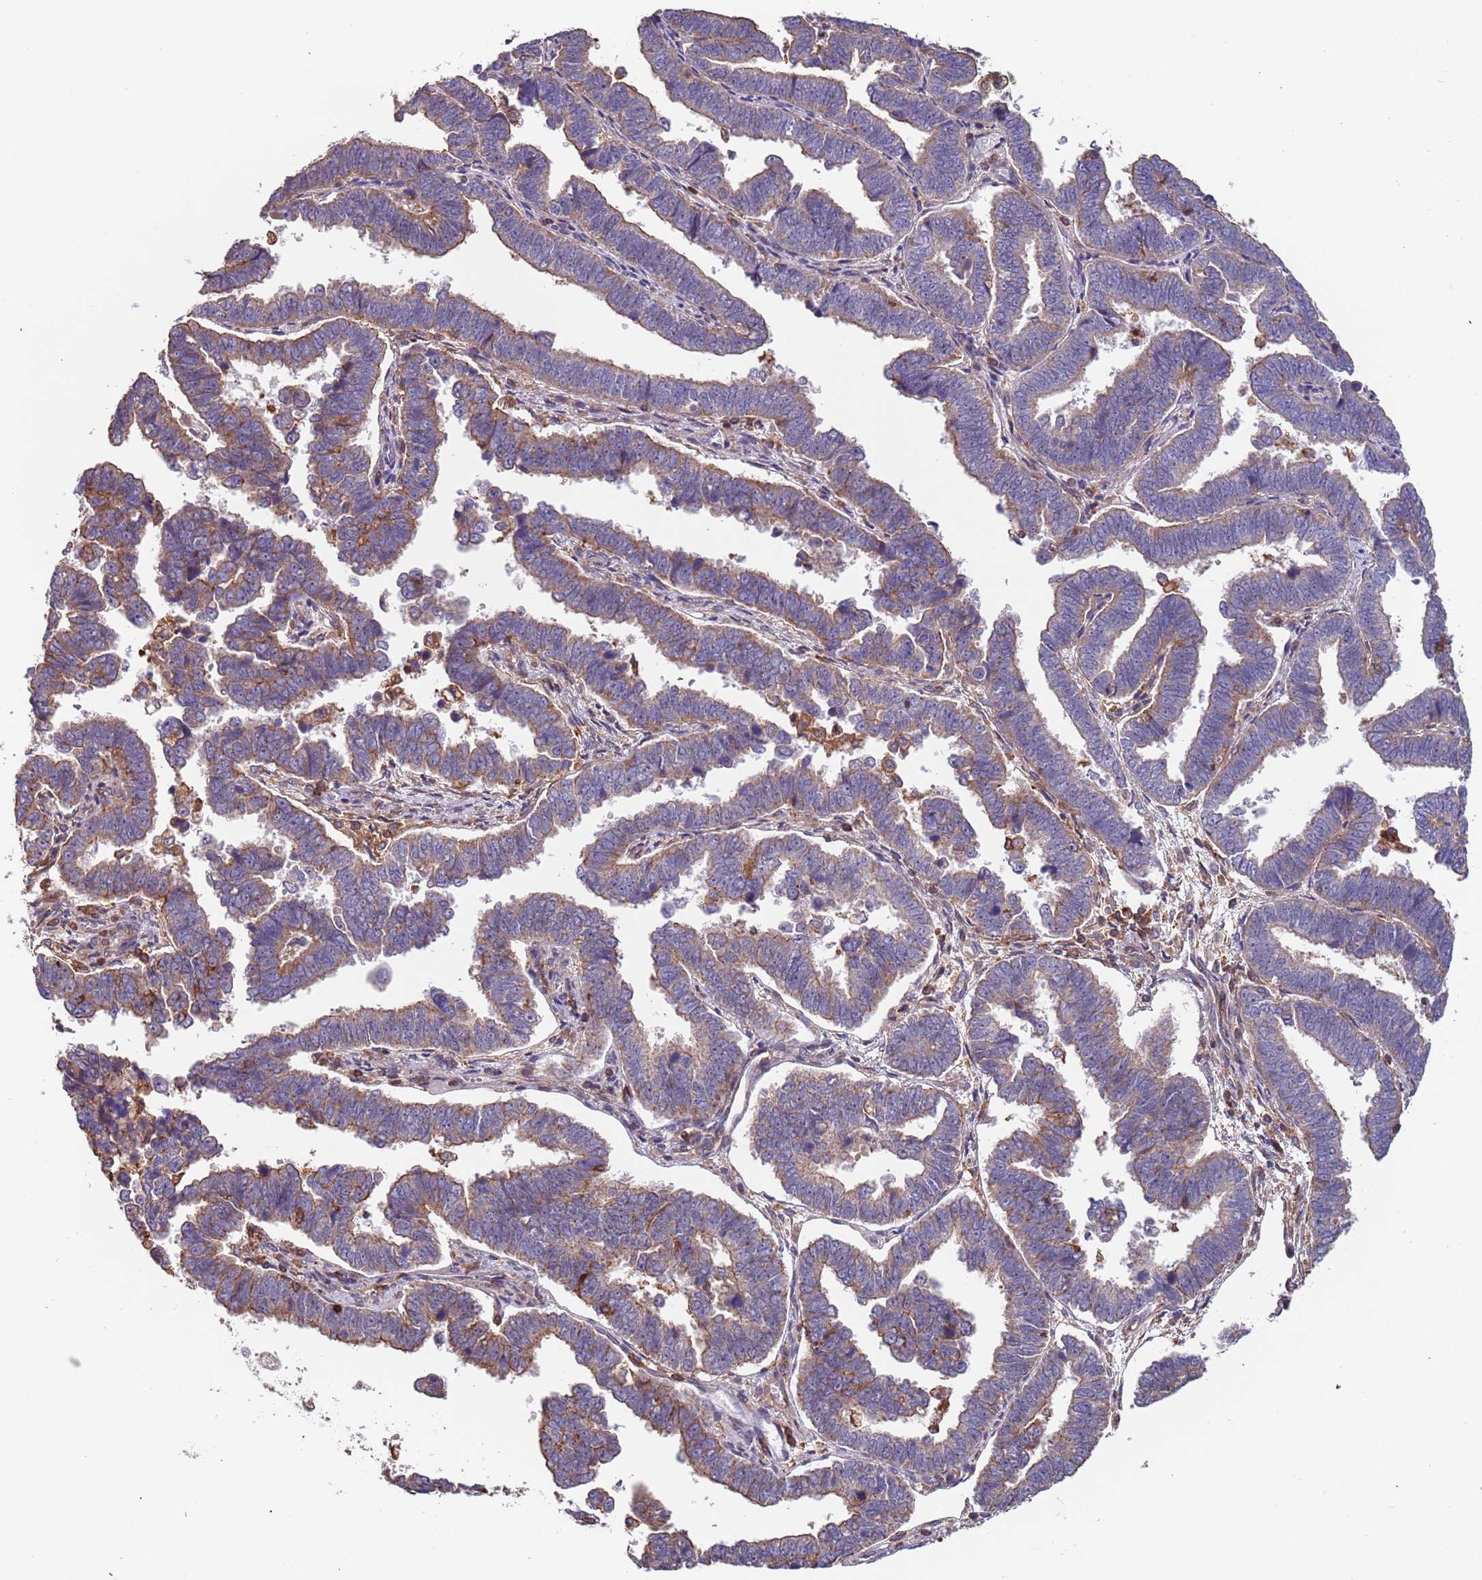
{"staining": {"intensity": "weak", "quantity": "25%-75%", "location": "cytoplasmic/membranous"}, "tissue": "endometrial cancer", "cell_type": "Tumor cells", "image_type": "cancer", "snomed": [{"axis": "morphology", "description": "Adenocarcinoma, NOS"}, {"axis": "topography", "description": "Endometrium"}], "caption": "Endometrial cancer (adenocarcinoma) stained for a protein reveals weak cytoplasmic/membranous positivity in tumor cells. The staining is performed using DAB (3,3'-diaminobenzidine) brown chromogen to label protein expression. The nuclei are counter-stained blue using hematoxylin.", "gene": "SYT4", "patient": {"sex": "female", "age": 75}}